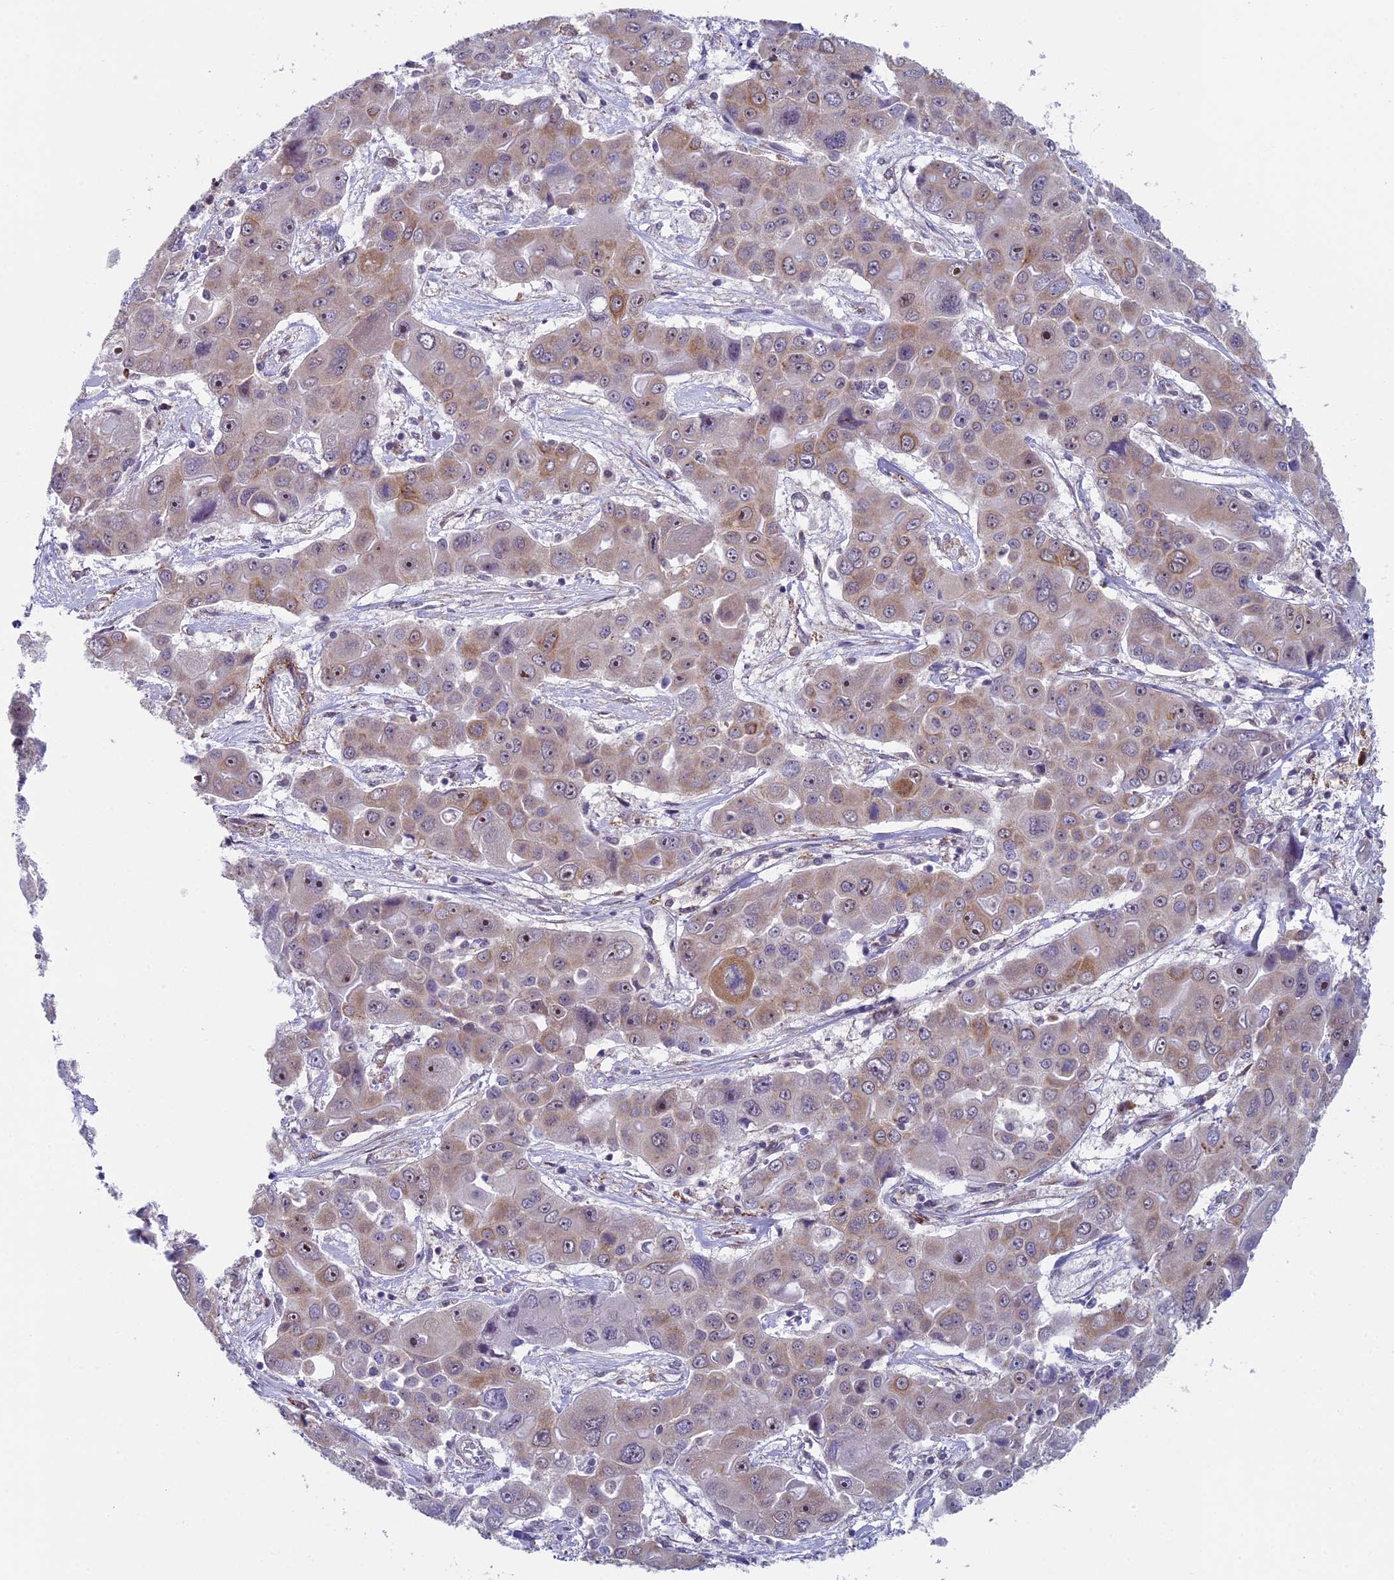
{"staining": {"intensity": "weak", "quantity": "25%-75%", "location": "cytoplasmic/membranous"}, "tissue": "liver cancer", "cell_type": "Tumor cells", "image_type": "cancer", "snomed": [{"axis": "morphology", "description": "Cholangiocarcinoma"}, {"axis": "topography", "description": "Liver"}], "caption": "Protein analysis of liver cancer tissue displays weak cytoplasmic/membranous positivity in about 25%-75% of tumor cells.", "gene": "CNEP1R1", "patient": {"sex": "male", "age": 67}}